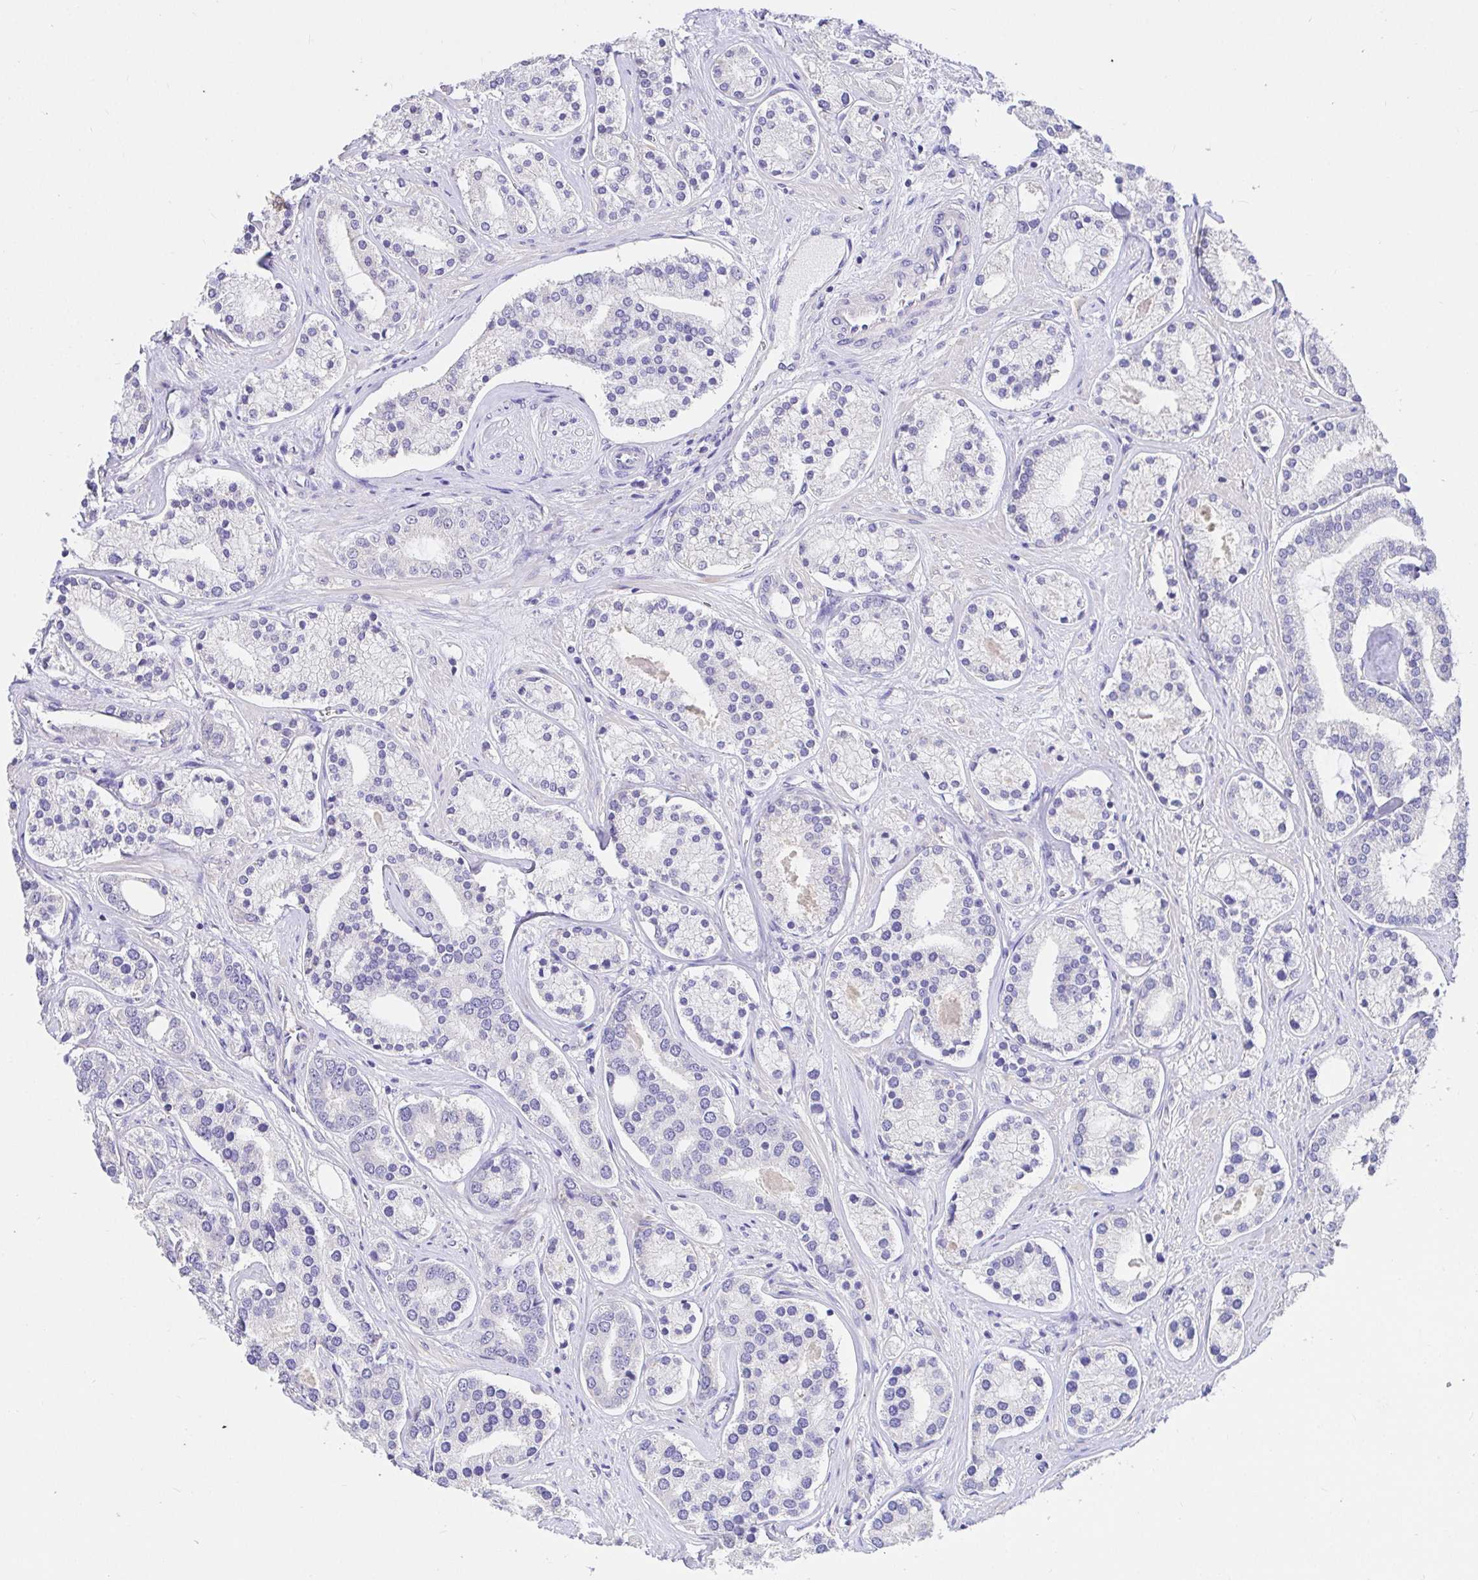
{"staining": {"intensity": "negative", "quantity": "none", "location": "none"}, "tissue": "prostate cancer", "cell_type": "Tumor cells", "image_type": "cancer", "snomed": [{"axis": "morphology", "description": "Adenocarcinoma, High grade"}, {"axis": "topography", "description": "Prostate"}], "caption": "Protein analysis of prostate cancer reveals no significant staining in tumor cells.", "gene": "CDO1", "patient": {"sex": "male", "age": 58}}